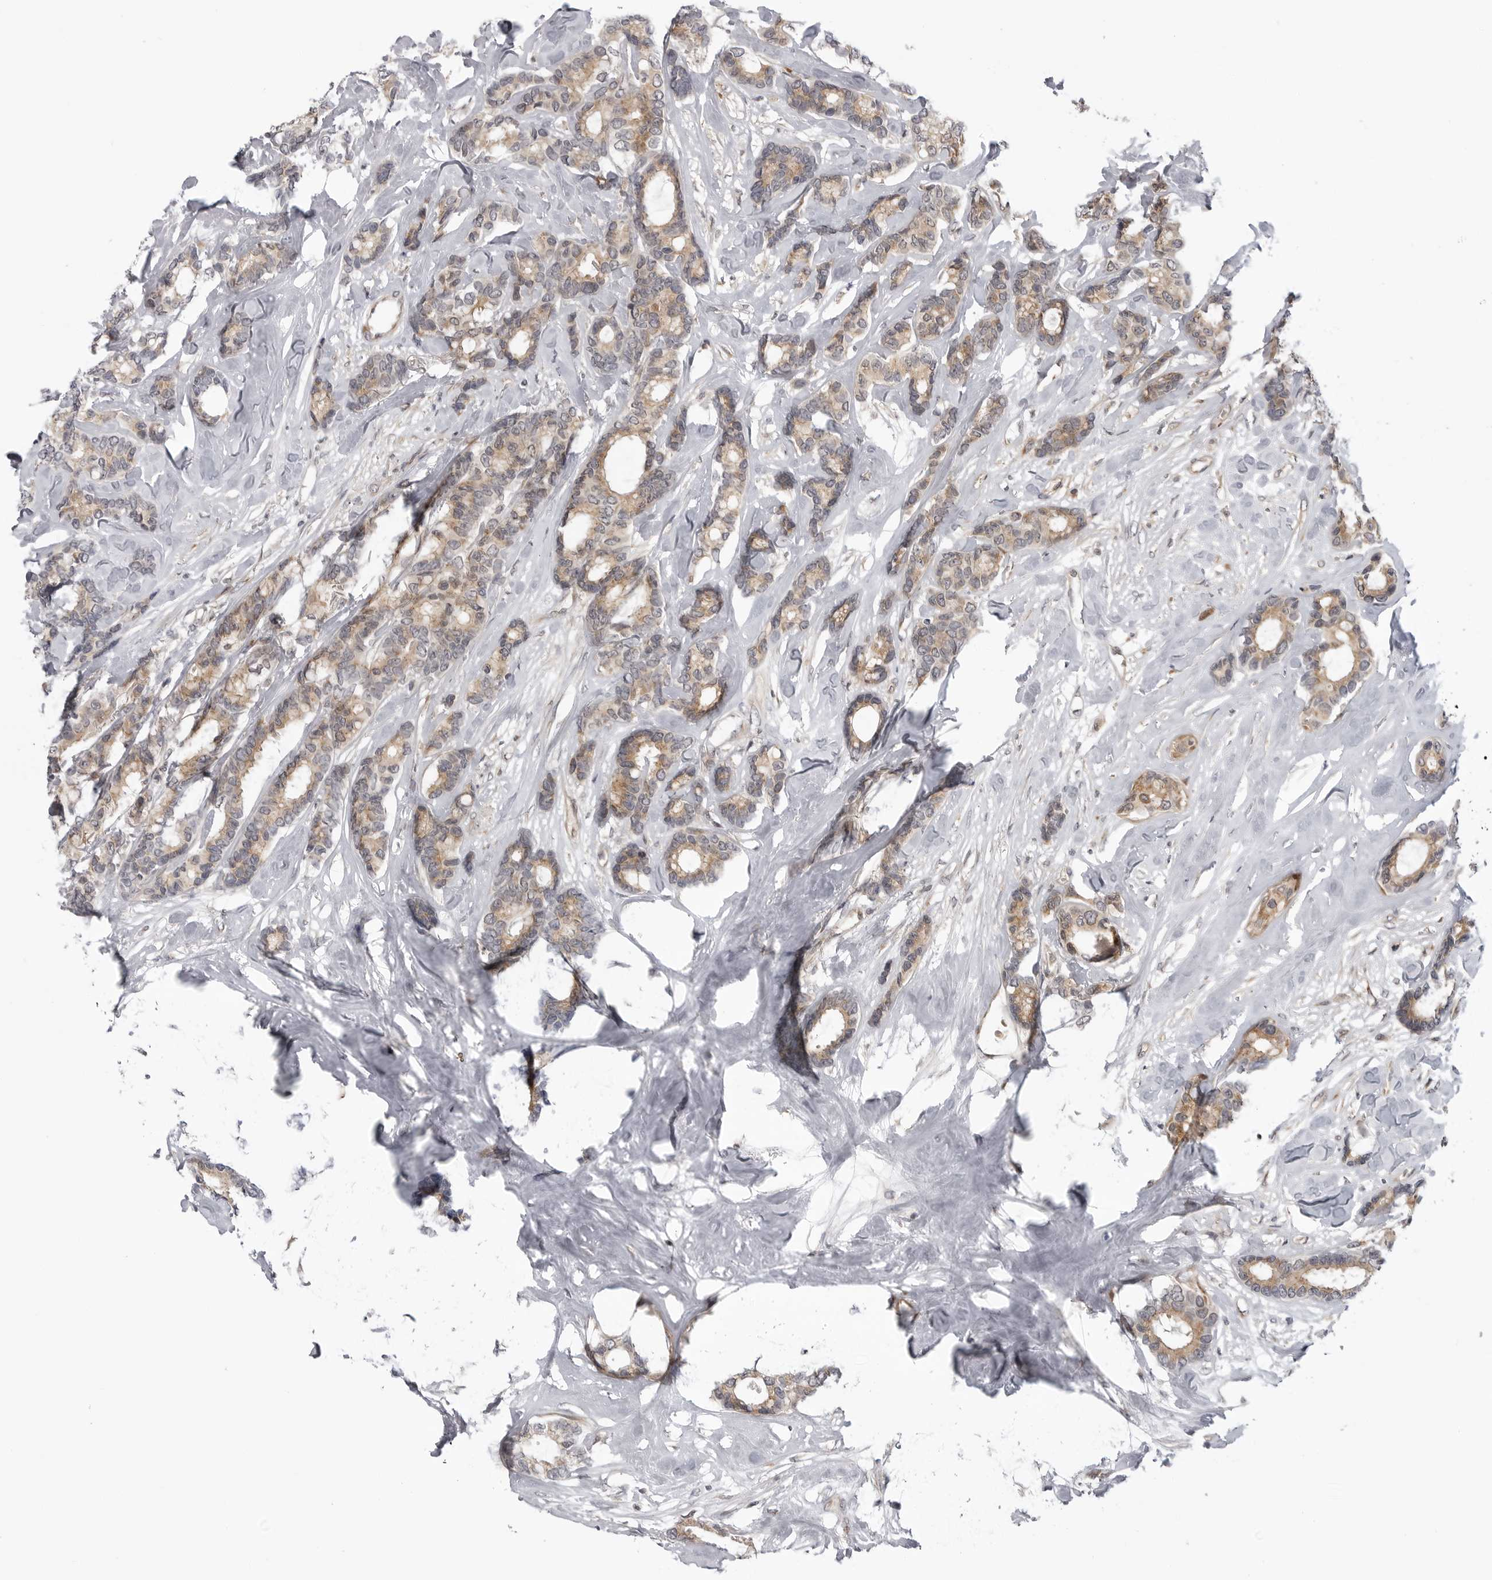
{"staining": {"intensity": "moderate", "quantity": ">75%", "location": "cytoplasmic/membranous"}, "tissue": "breast cancer", "cell_type": "Tumor cells", "image_type": "cancer", "snomed": [{"axis": "morphology", "description": "Duct carcinoma"}, {"axis": "topography", "description": "Breast"}], "caption": "Breast cancer (infiltrating ductal carcinoma) stained with immunohistochemistry displays moderate cytoplasmic/membranous staining in about >75% of tumor cells.", "gene": "LRRC45", "patient": {"sex": "female", "age": 87}}